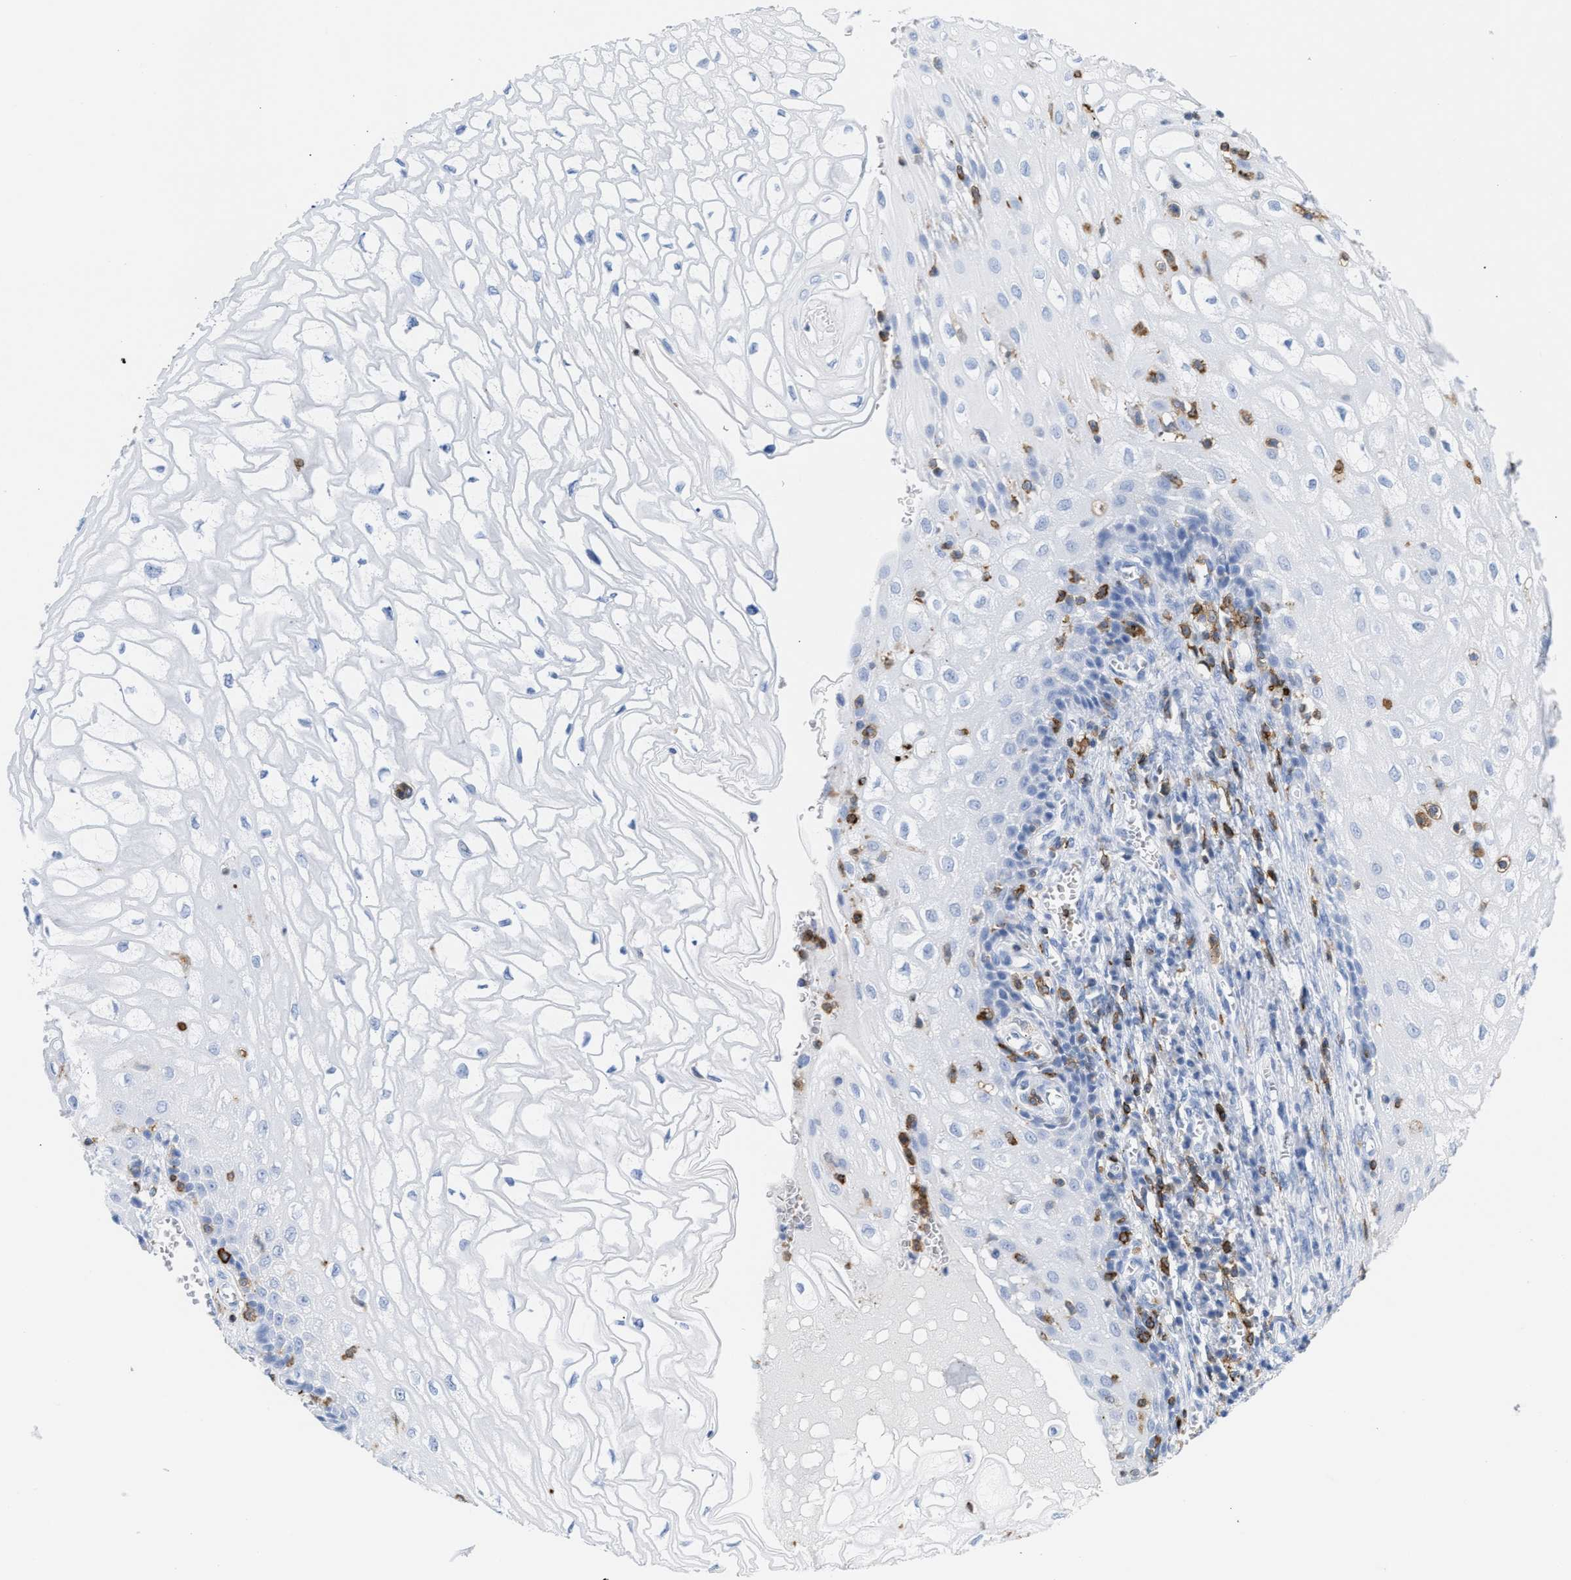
{"staining": {"intensity": "negative", "quantity": "none", "location": "none"}, "tissue": "cervical cancer", "cell_type": "Tumor cells", "image_type": "cancer", "snomed": [{"axis": "morphology", "description": "Adenocarcinoma, NOS"}, {"axis": "topography", "description": "Cervix"}], "caption": "Cervical adenocarcinoma stained for a protein using immunohistochemistry shows no positivity tumor cells.", "gene": "LCP1", "patient": {"sex": "female", "age": 44}}